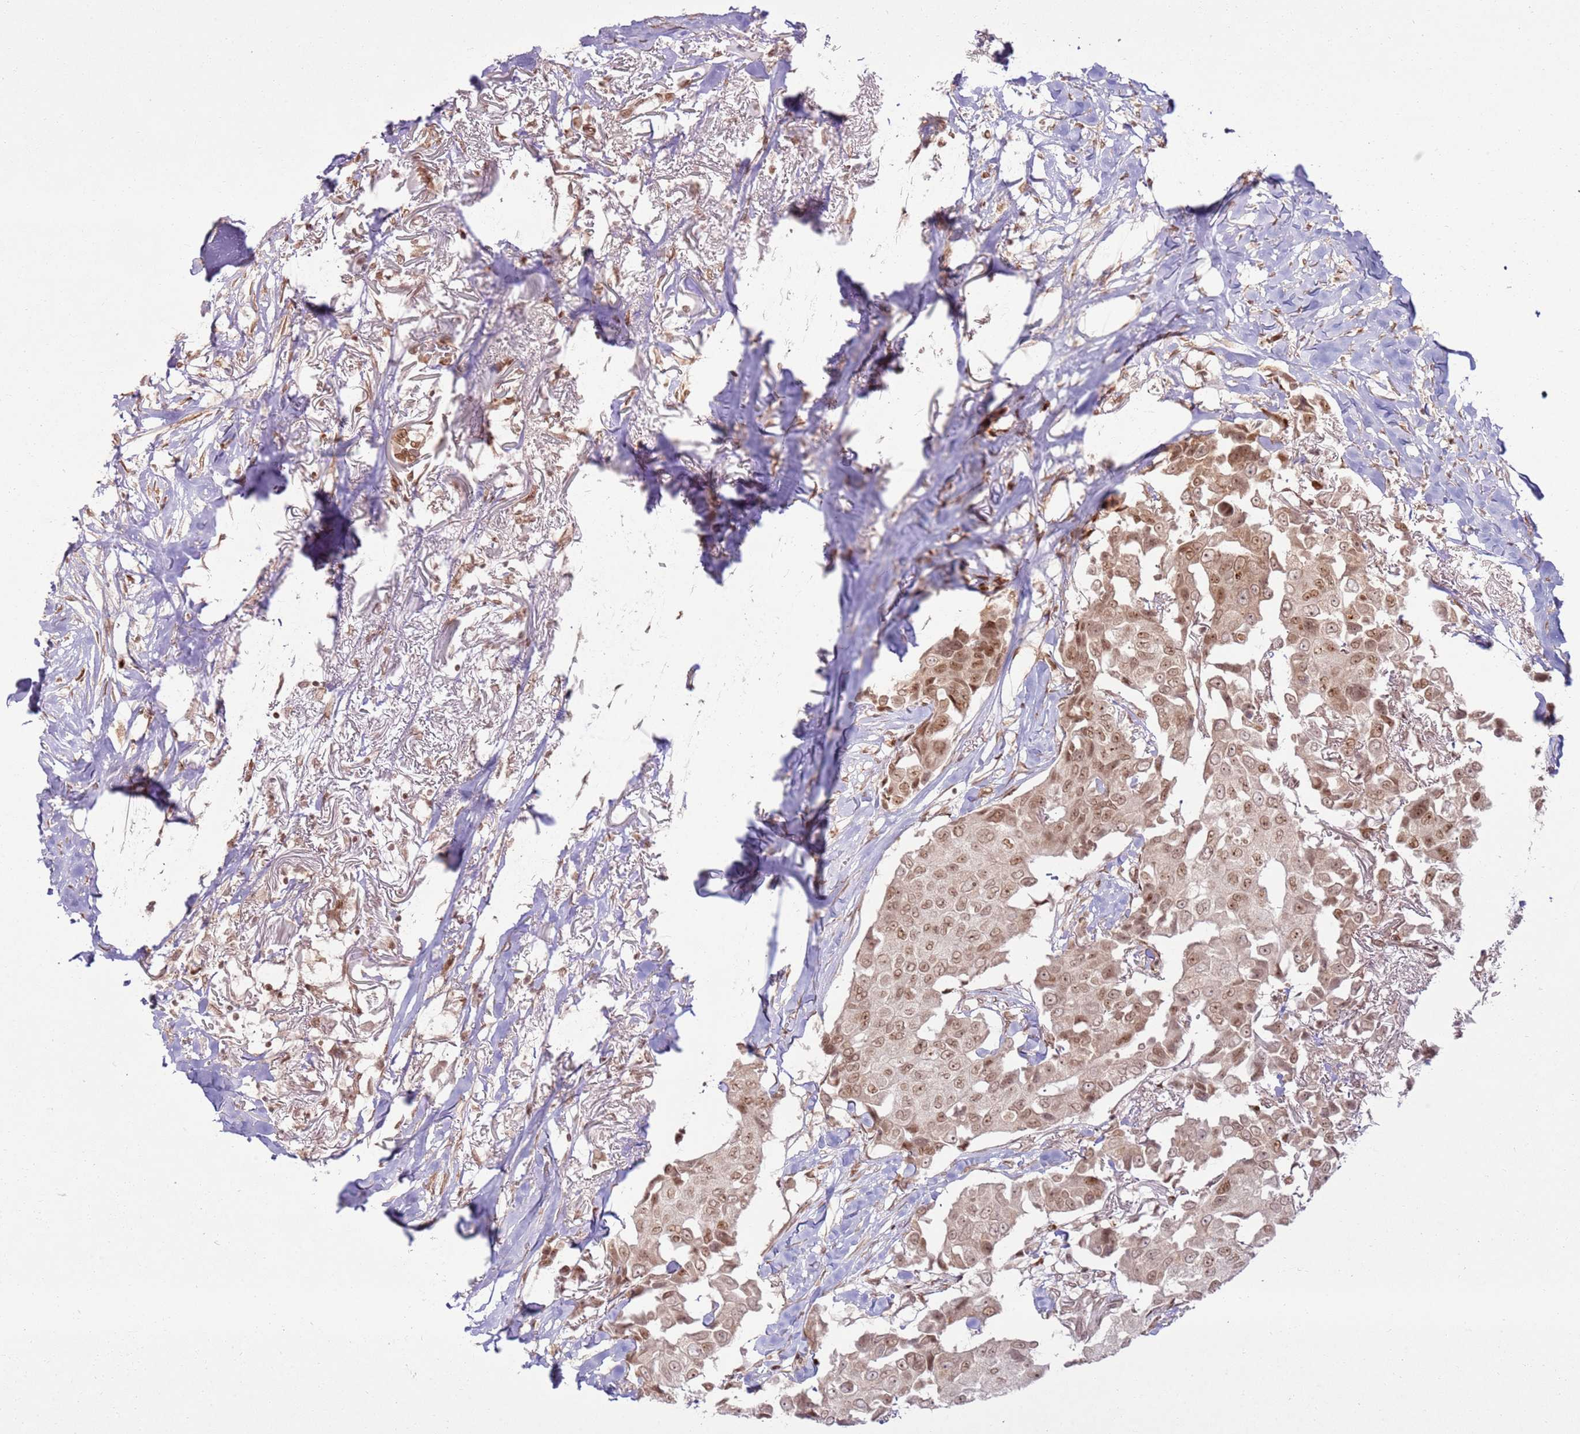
{"staining": {"intensity": "moderate", "quantity": ">75%", "location": "cytoplasmic/membranous,nuclear"}, "tissue": "breast cancer", "cell_type": "Tumor cells", "image_type": "cancer", "snomed": [{"axis": "morphology", "description": "Duct carcinoma"}, {"axis": "topography", "description": "Breast"}], "caption": "Approximately >75% of tumor cells in human intraductal carcinoma (breast) show moderate cytoplasmic/membranous and nuclear protein staining as visualized by brown immunohistochemical staining.", "gene": "KLHL36", "patient": {"sex": "female", "age": 80}}